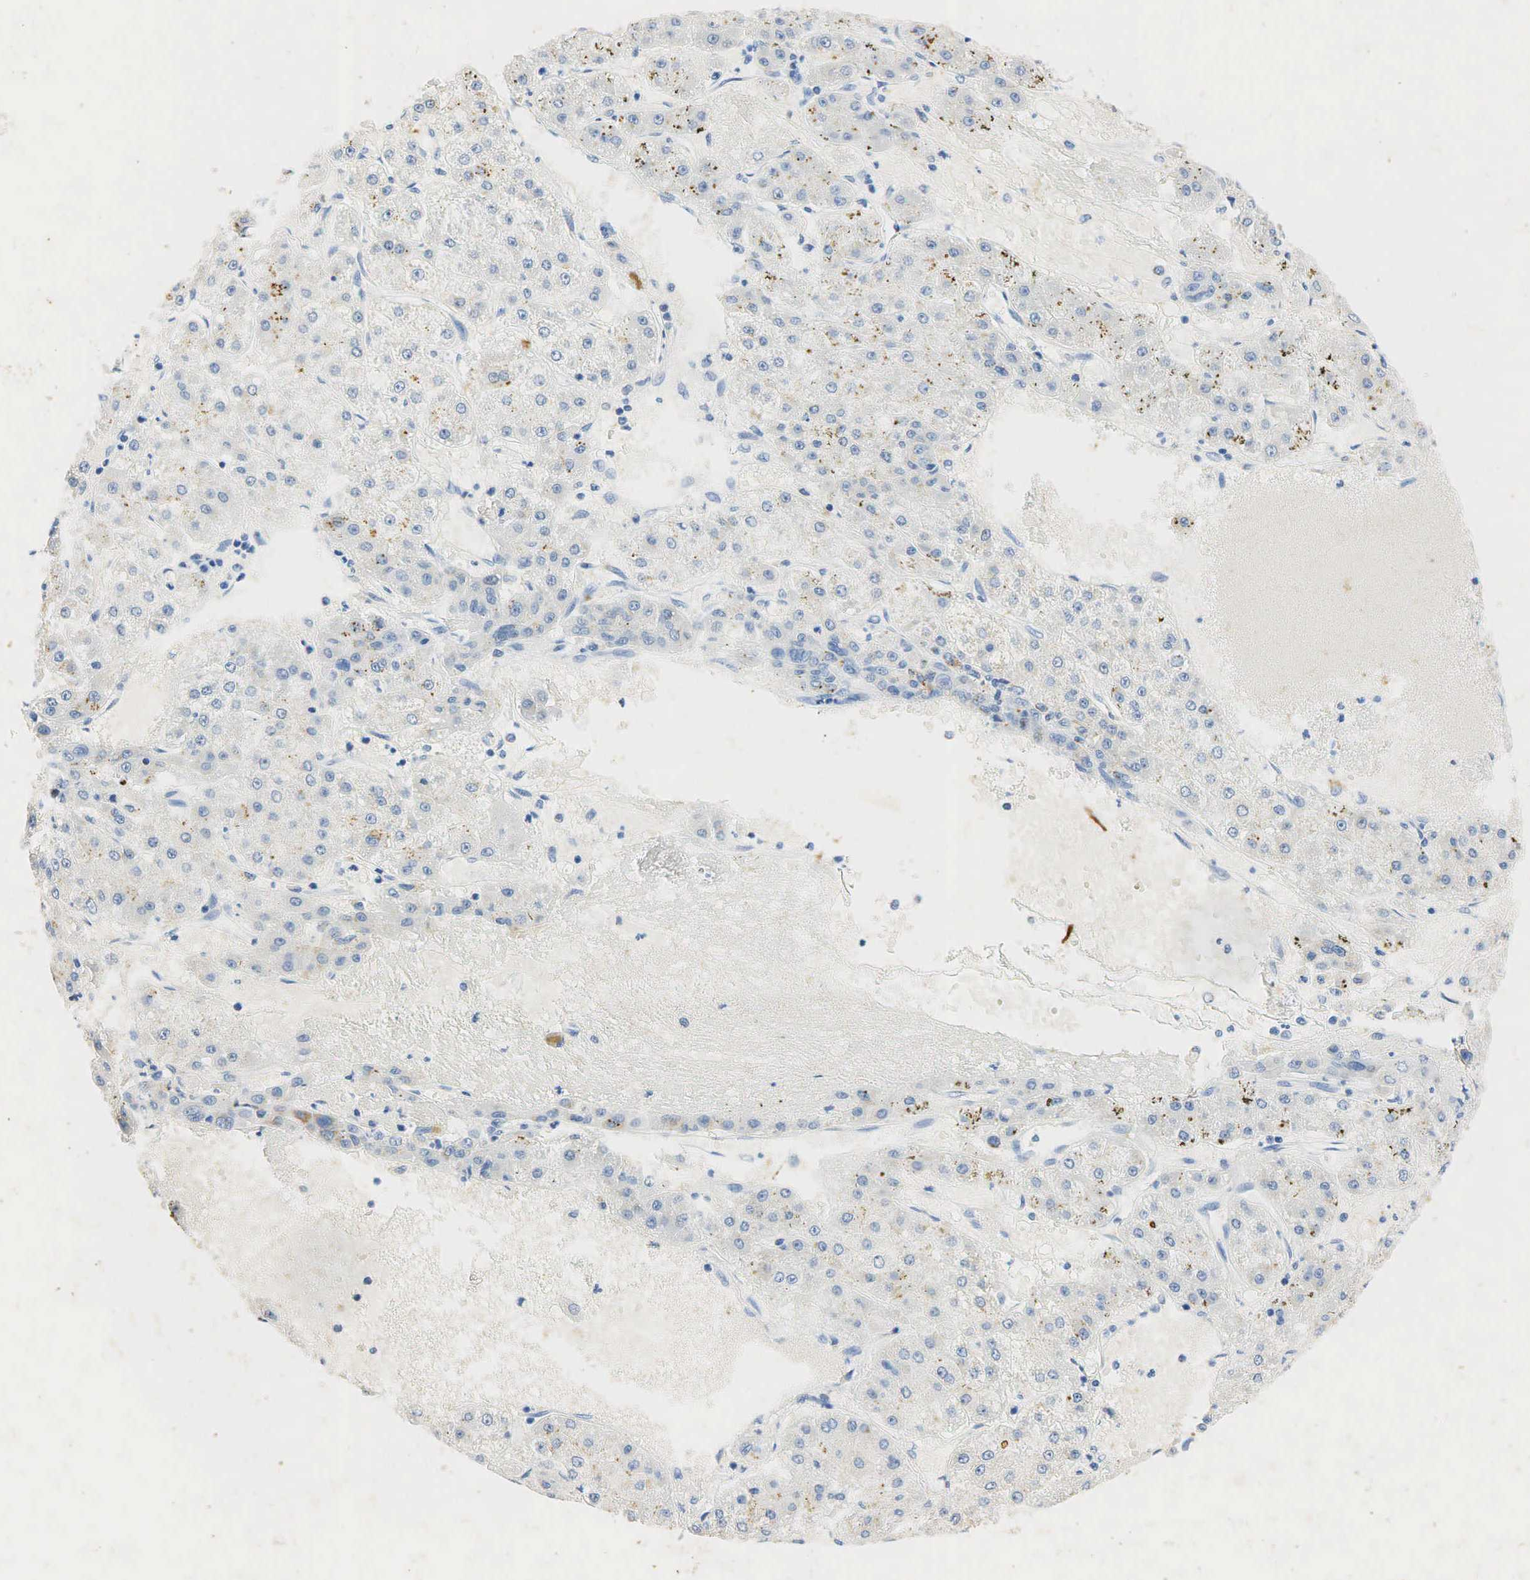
{"staining": {"intensity": "weak", "quantity": "<25%", "location": "cytoplasmic/membranous"}, "tissue": "liver cancer", "cell_type": "Tumor cells", "image_type": "cancer", "snomed": [{"axis": "morphology", "description": "Carcinoma, Hepatocellular, NOS"}, {"axis": "topography", "description": "Liver"}], "caption": "The photomicrograph demonstrates no significant staining in tumor cells of liver cancer. (DAB IHC, high magnification).", "gene": "SYP", "patient": {"sex": "female", "age": 52}}